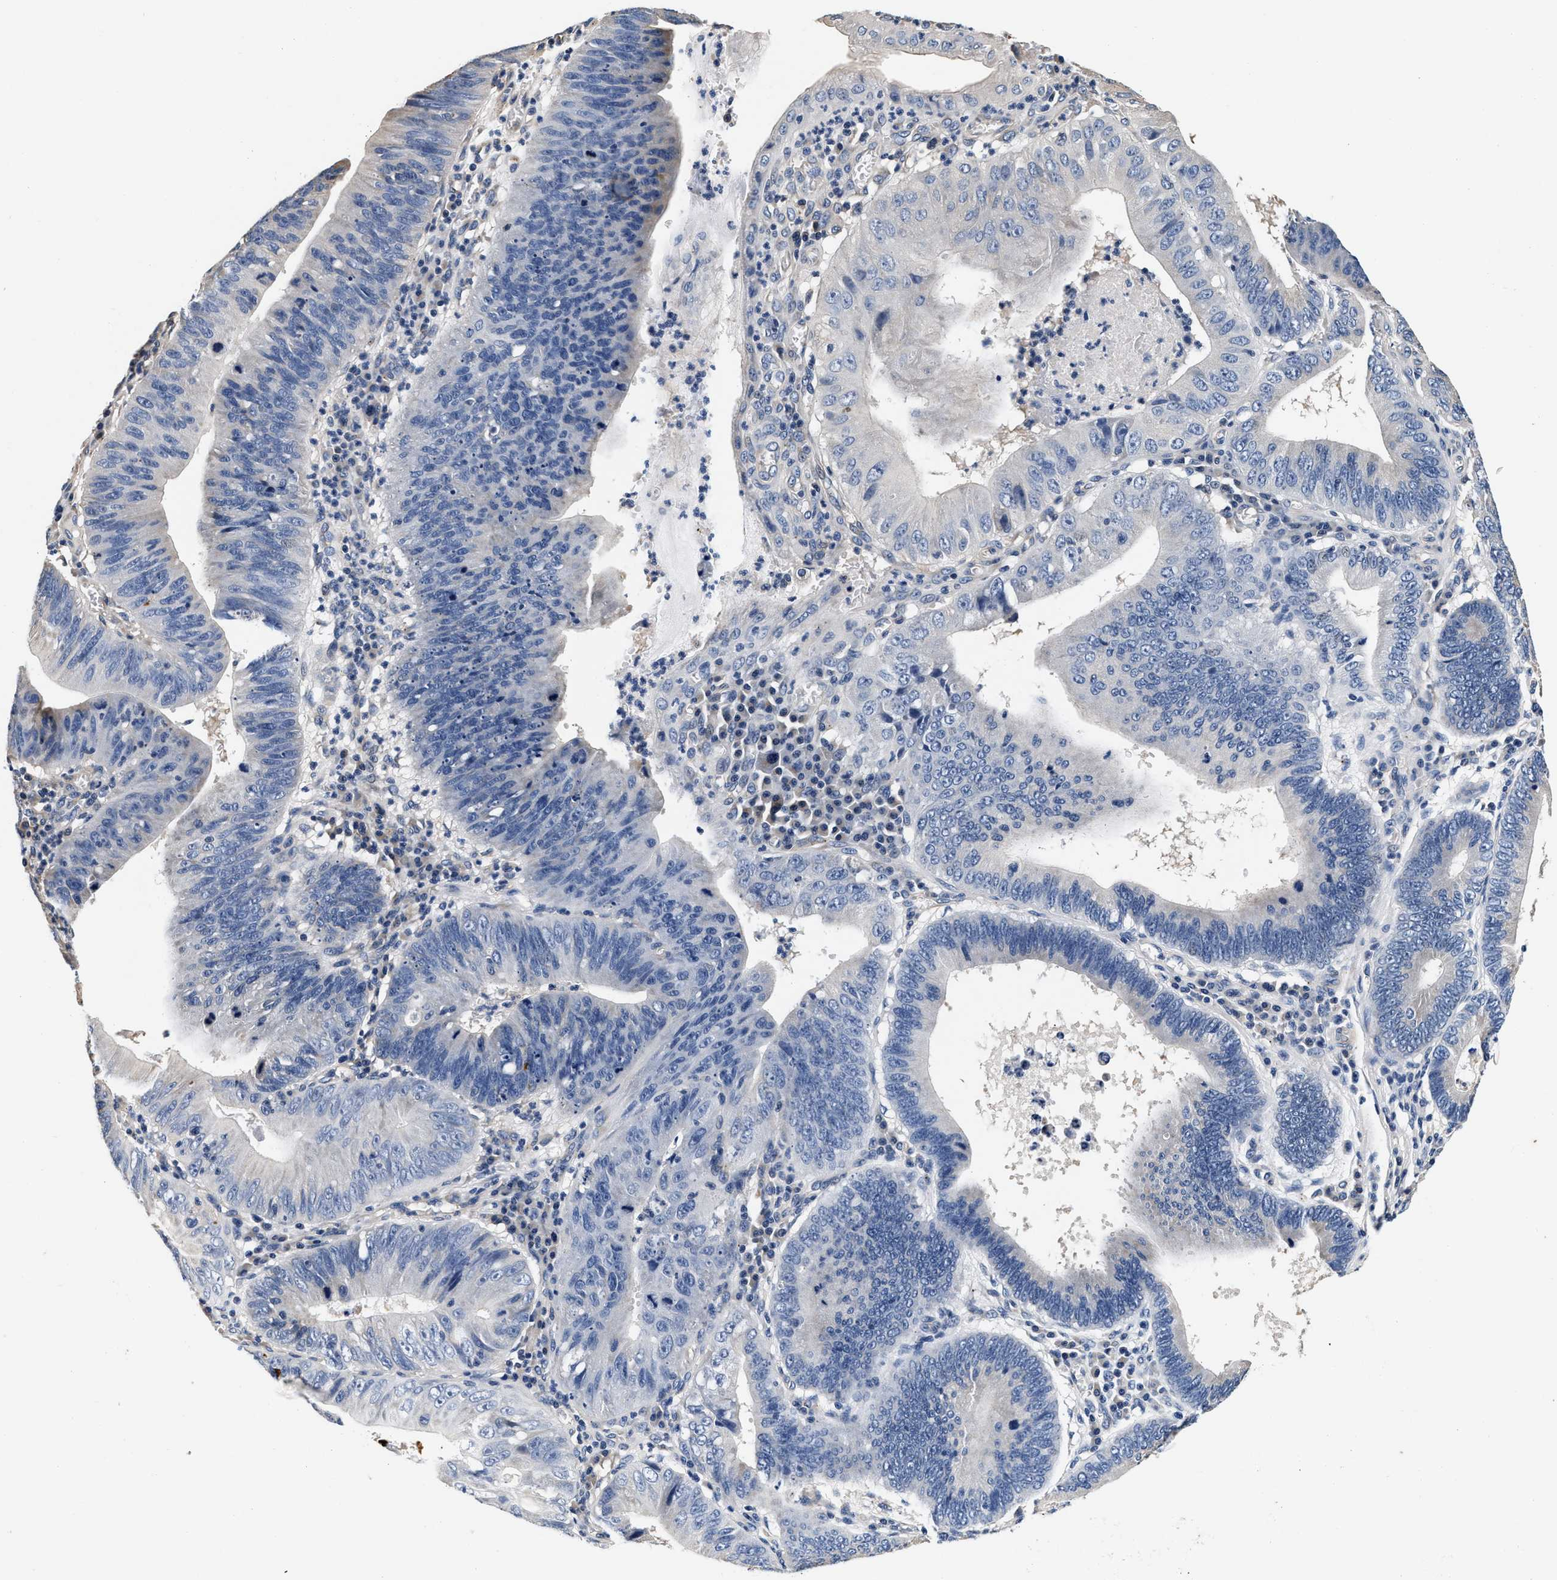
{"staining": {"intensity": "negative", "quantity": "none", "location": "none"}, "tissue": "stomach cancer", "cell_type": "Tumor cells", "image_type": "cancer", "snomed": [{"axis": "morphology", "description": "Adenocarcinoma, NOS"}, {"axis": "topography", "description": "Stomach"}], "caption": "Tumor cells show no significant protein staining in stomach adenocarcinoma.", "gene": "ABCG8", "patient": {"sex": "male", "age": 59}}